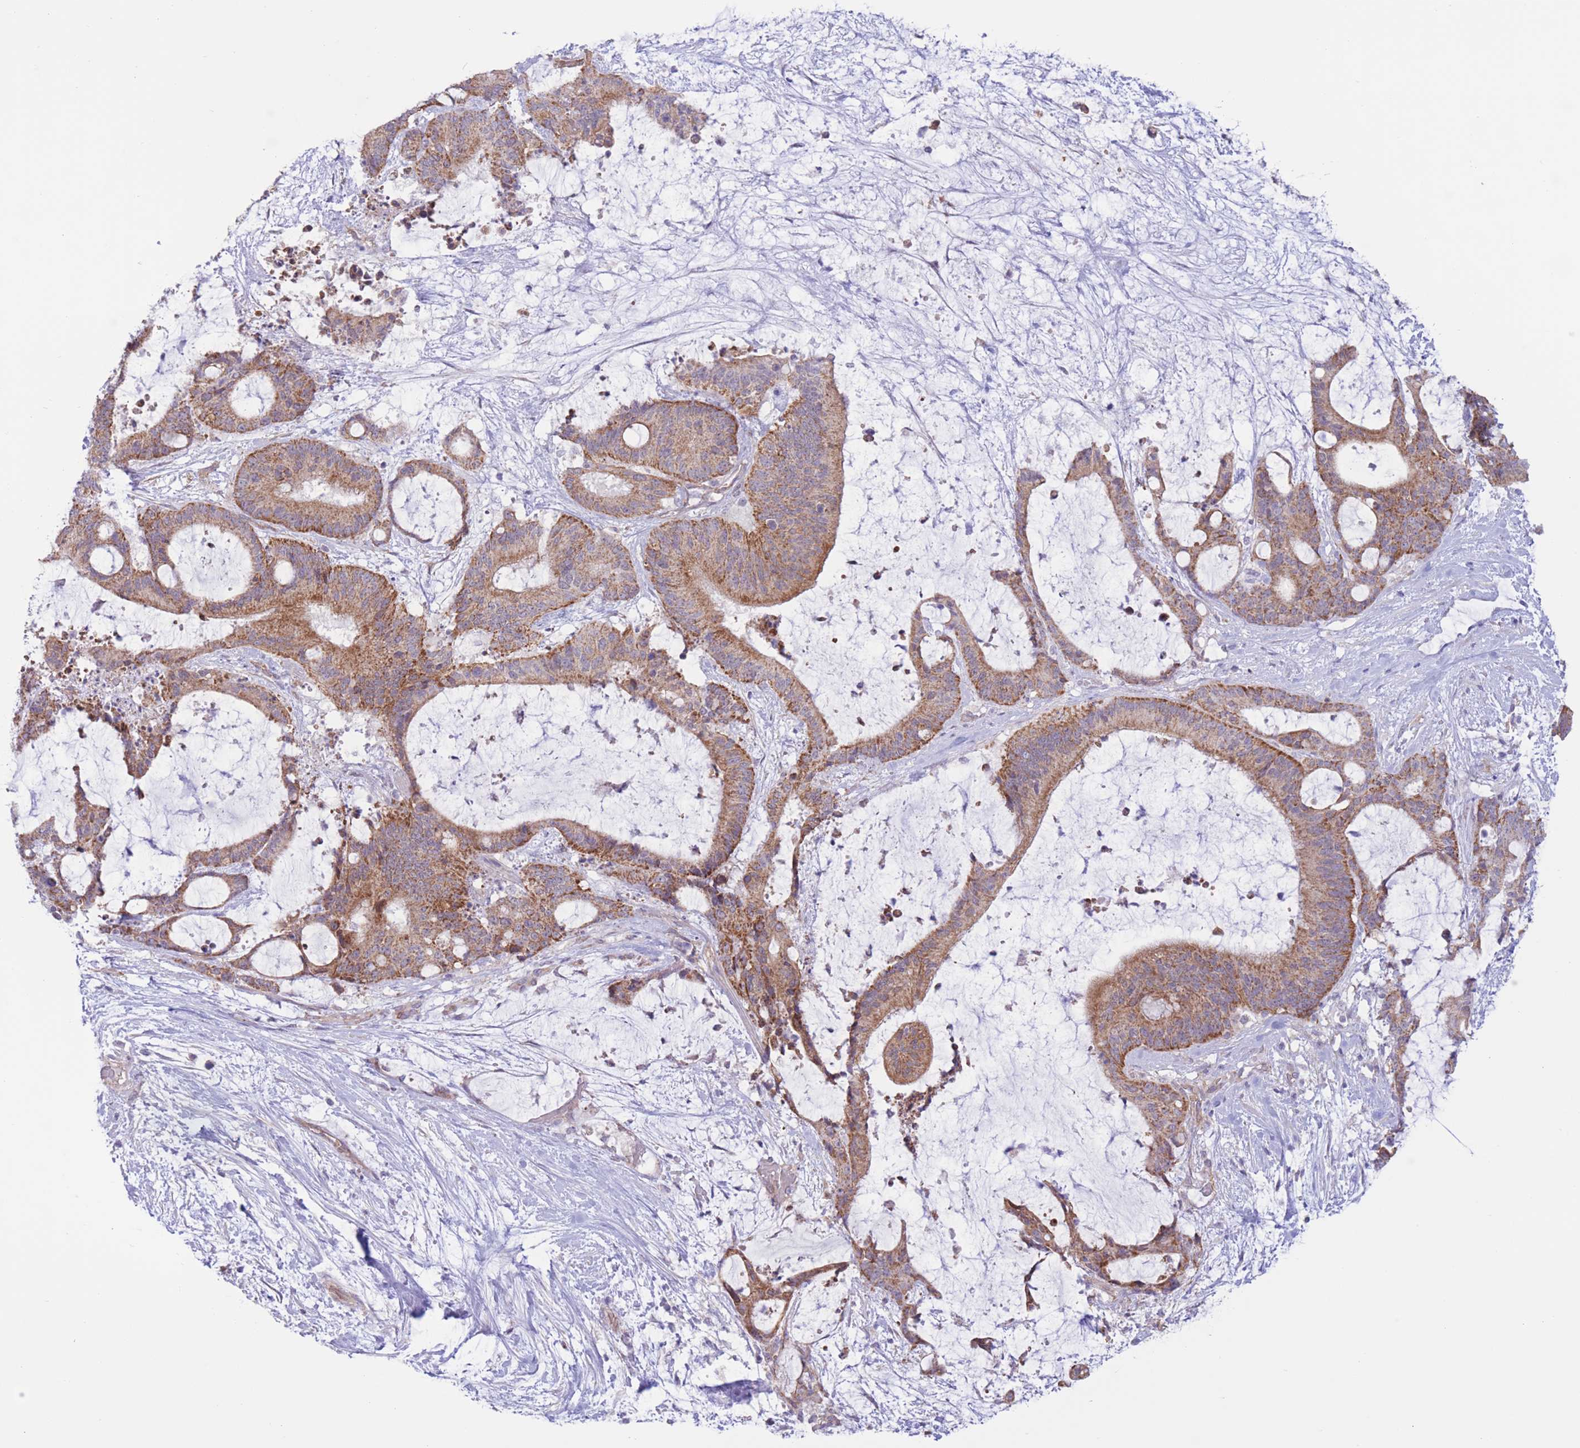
{"staining": {"intensity": "moderate", "quantity": ">75%", "location": "cytoplasmic/membranous"}, "tissue": "liver cancer", "cell_type": "Tumor cells", "image_type": "cancer", "snomed": [{"axis": "morphology", "description": "Normal tissue, NOS"}, {"axis": "morphology", "description": "Cholangiocarcinoma"}, {"axis": "topography", "description": "Liver"}, {"axis": "topography", "description": "Peripheral nerve tissue"}], "caption": "A high-resolution image shows immunohistochemistry staining of liver cancer (cholangiocarcinoma), which shows moderate cytoplasmic/membranous expression in approximately >75% of tumor cells.", "gene": "MRPS31", "patient": {"sex": "female", "age": 73}}